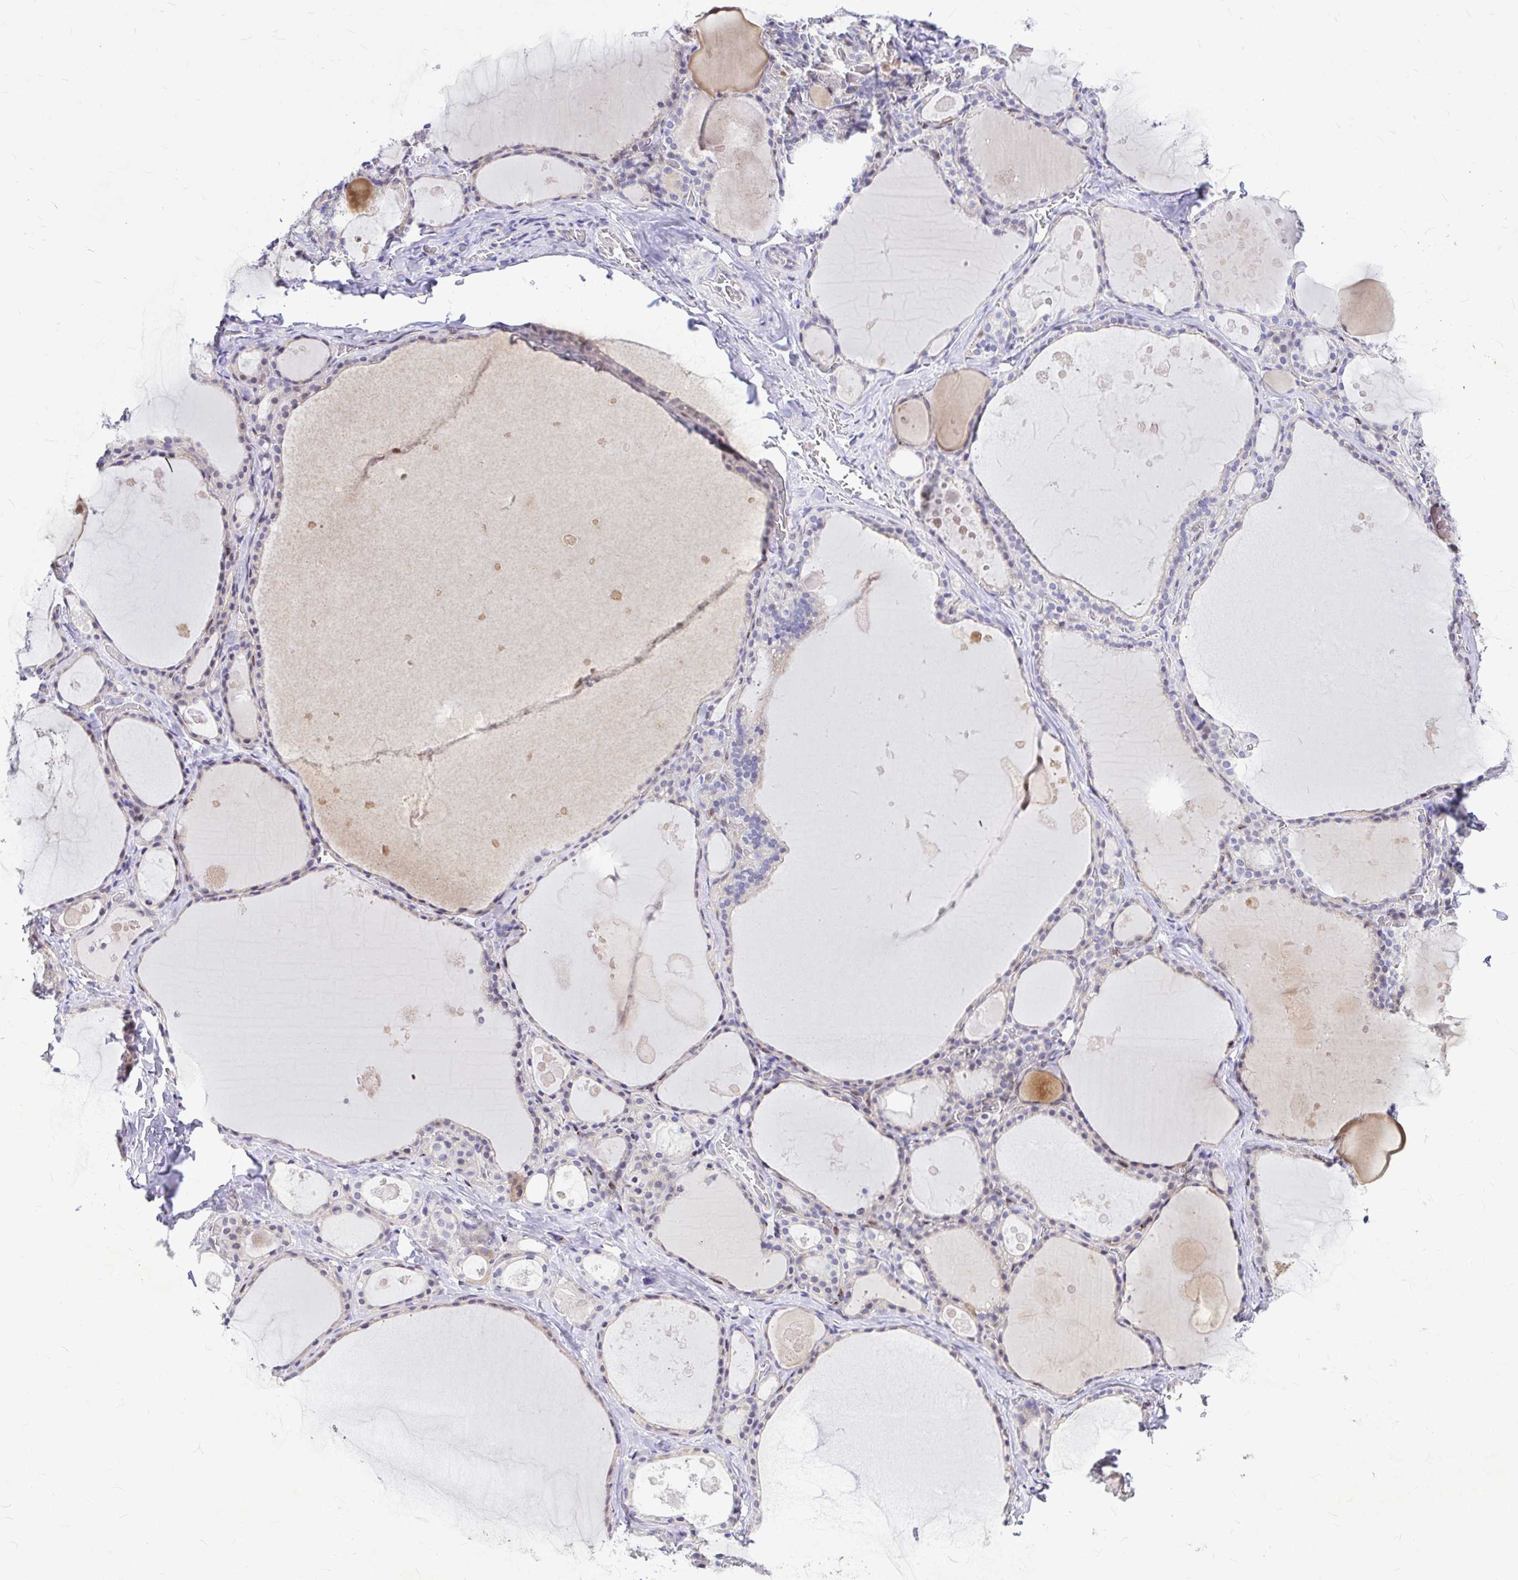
{"staining": {"intensity": "negative", "quantity": "none", "location": "none"}, "tissue": "thyroid gland", "cell_type": "Glandular cells", "image_type": "normal", "snomed": [{"axis": "morphology", "description": "Normal tissue, NOS"}, {"axis": "topography", "description": "Thyroid gland"}], "caption": "This photomicrograph is of benign thyroid gland stained with IHC to label a protein in brown with the nuclei are counter-stained blue. There is no expression in glandular cells.", "gene": "GABBR2", "patient": {"sex": "male", "age": 56}}